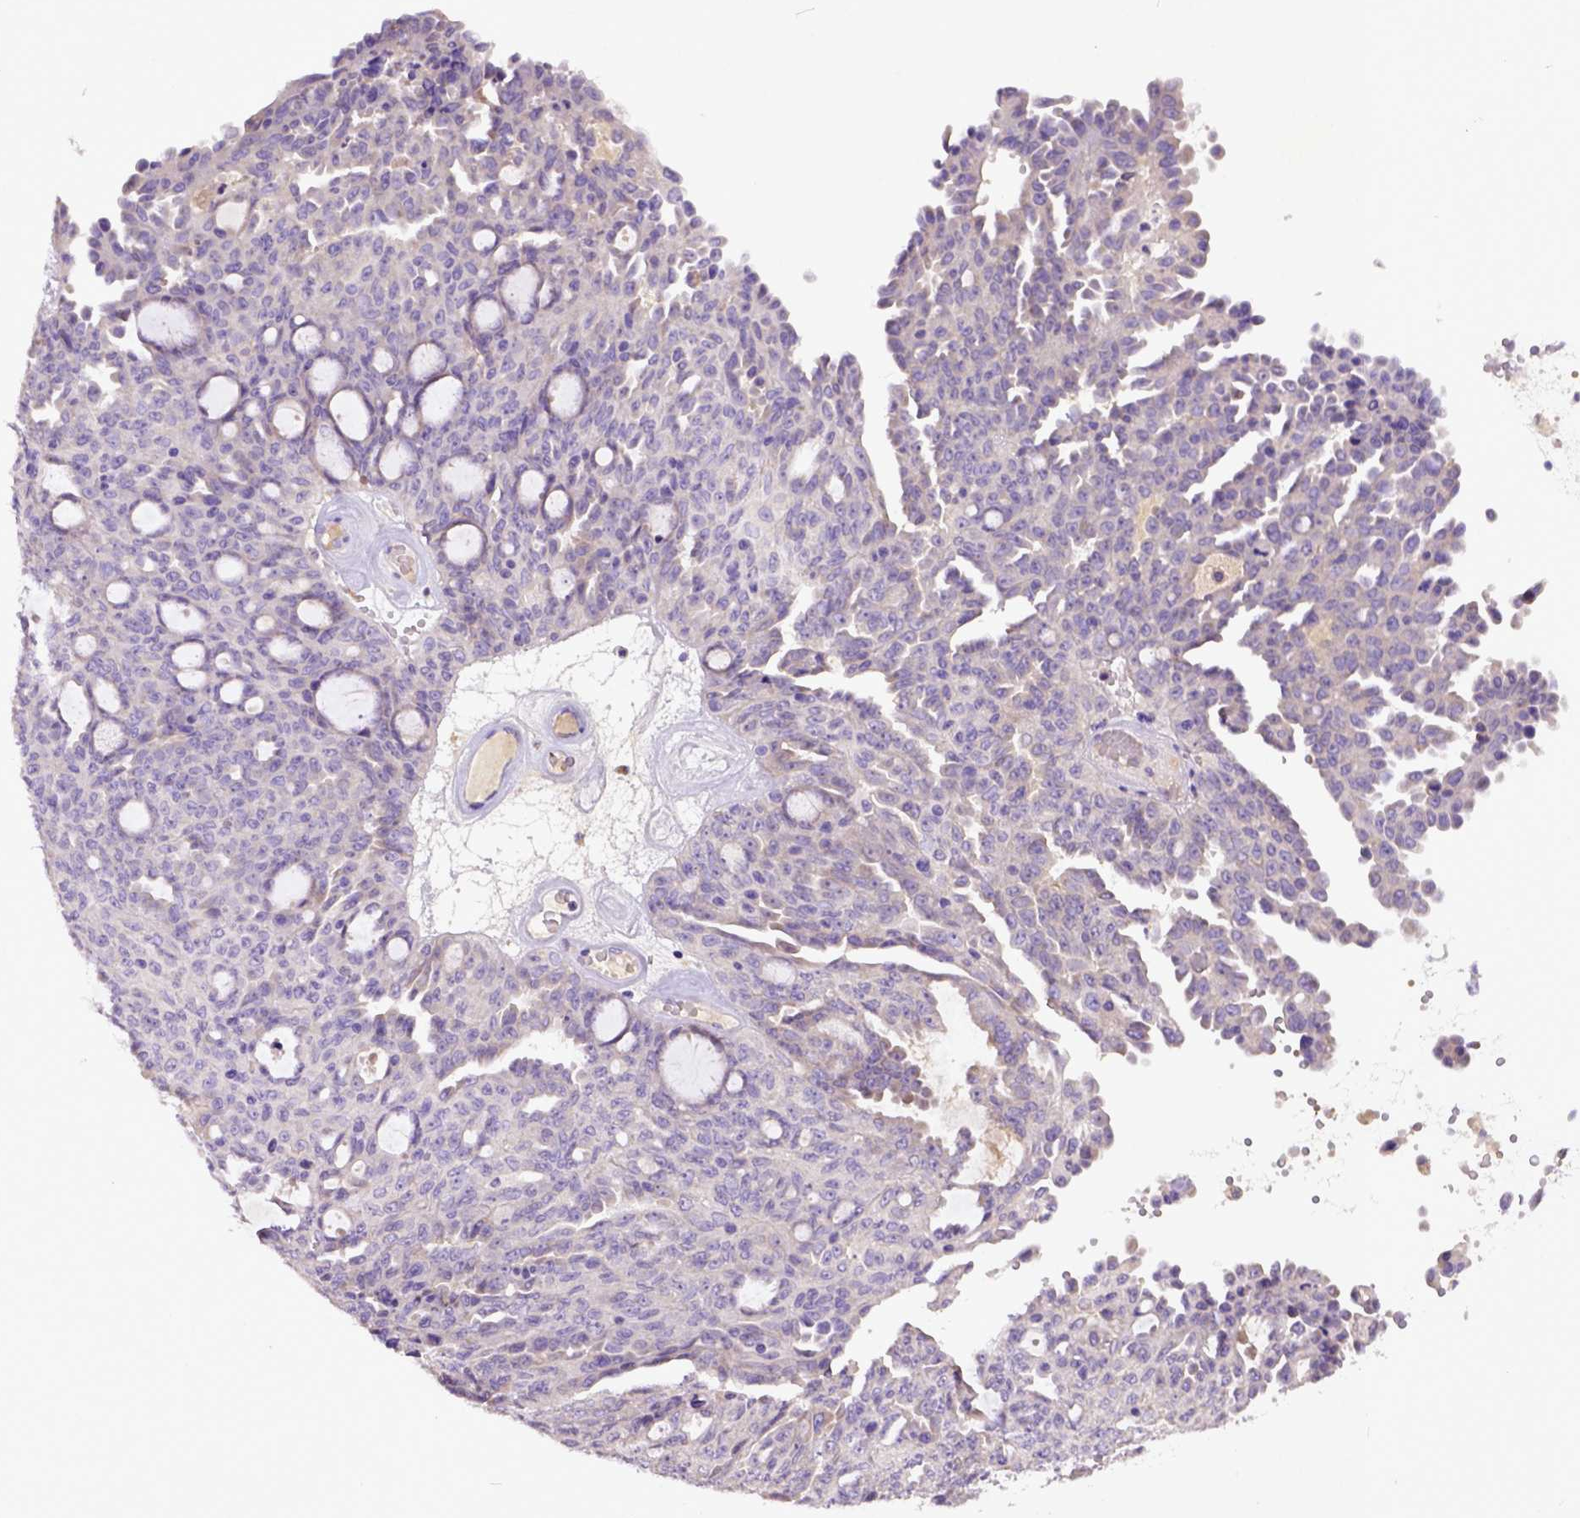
{"staining": {"intensity": "negative", "quantity": "none", "location": "none"}, "tissue": "ovarian cancer", "cell_type": "Tumor cells", "image_type": "cancer", "snomed": [{"axis": "morphology", "description": "Cystadenocarcinoma, serous, NOS"}, {"axis": "topography", "description": "Ovary"}], "caption": "High magnification brightfield microscopy of ovarian cancer (serous cystadenocarcinoma) stained with DAB (3,3'-diaminobenzidine) (brown) and counterstained with hematoxylin (blue): tumor cells show no significant positivity. Nuclei are stained in blue.", "gene": "DEPDC1B", "patient": {"sex": "female", "age": 71}}